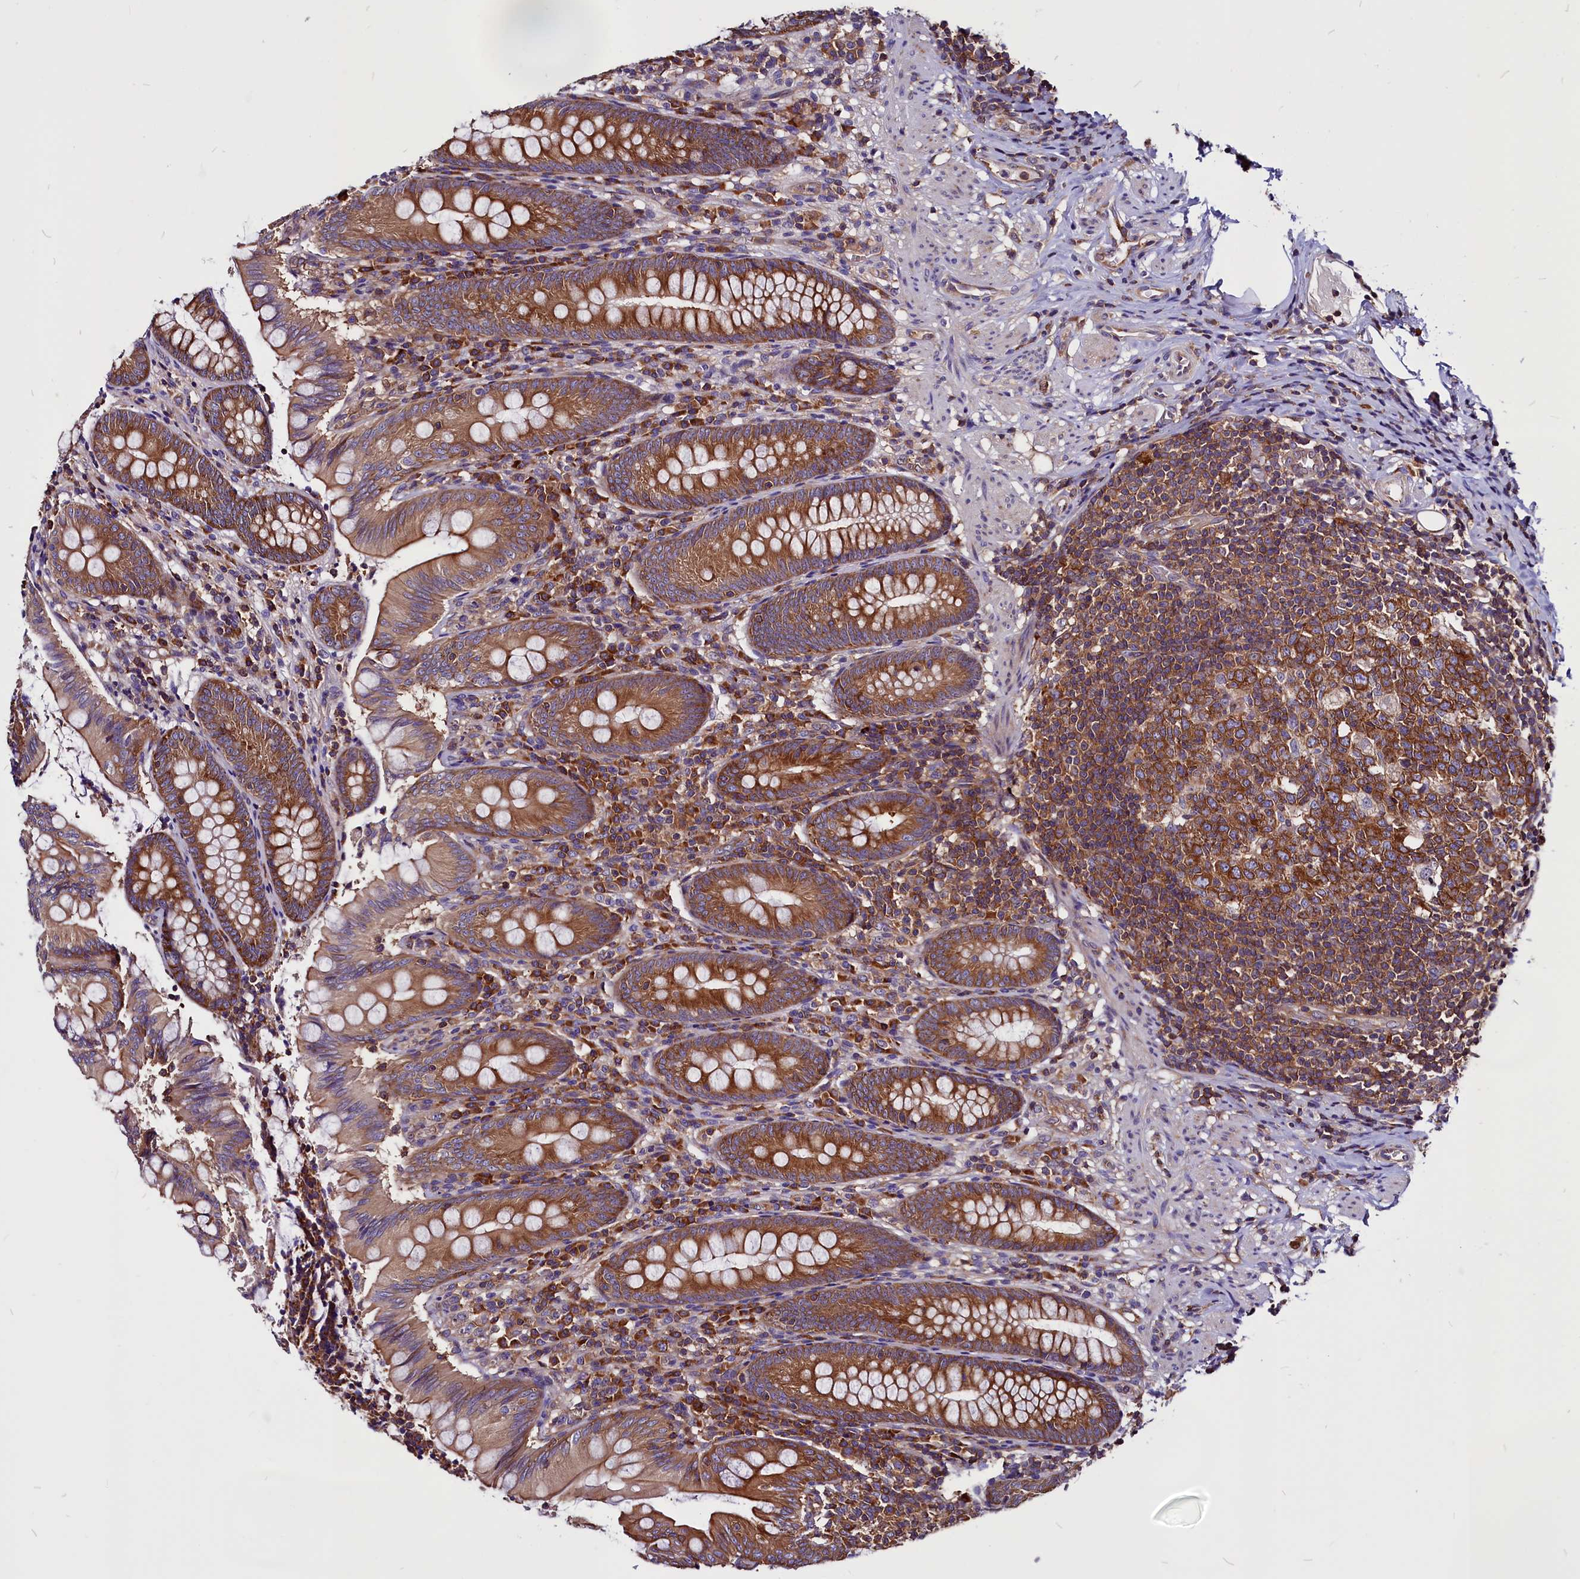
{"staining": {"intensity": "strong", "quantity": ">75%", "location": "cytoplasmic/membranous"}, "tissue": "appendix", "cell_type": "Glandular cells", "image_type": "normal", "snomed": [{"axis": "morphology", "description": "Normal tissue, NOS"}, {"axis": "topography", "description": "Appendix"}], "caption": "Appendix stained with IHC exhibits strong cytoplasmic/membranous expression in about >75% of glandular cells.", "gene": "EIF3G", "patient": {"sex": "male", "age": 55}}